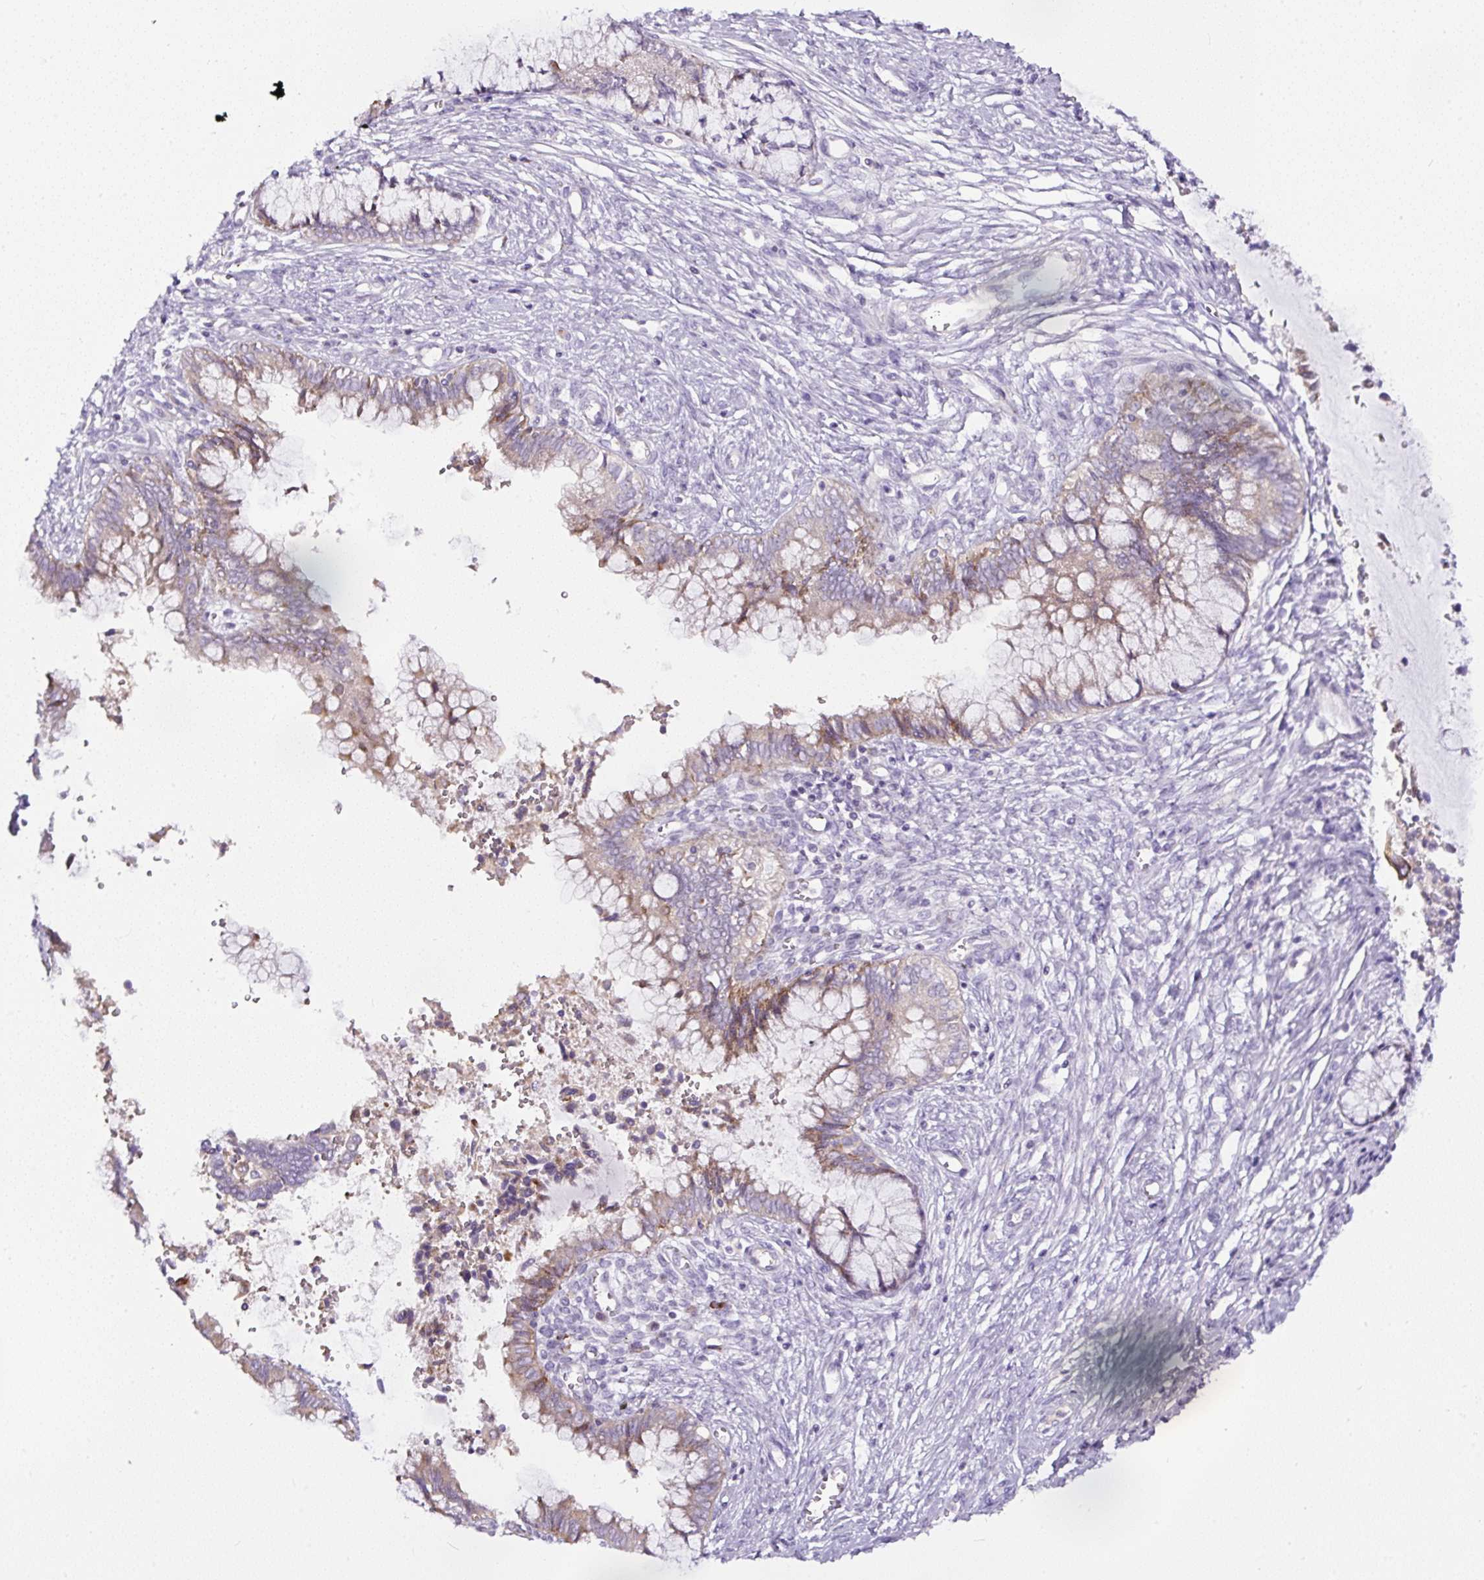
{"staining": {"intensity": "weak", "quantity": "25%-75%", "location": "cytoplasmic/membranous"}, "tissue": "cervical cancer", "cell_type": "Tumor cells", "image_type": "cancer", "snomed": [{"axis": "morphology", "description": "Adenocarcinoma, NOS"}, {"axis": "topography", "description": "Cervix"}], "caption": "Protein staining by IHC demonstrates weak cytoplasmic/membranous positivity in about 25%-75% of tumor cells in adenocarcinoma (cervical).", "gene": "HPS4", "patient": {"sex": "female", "age": 44}}